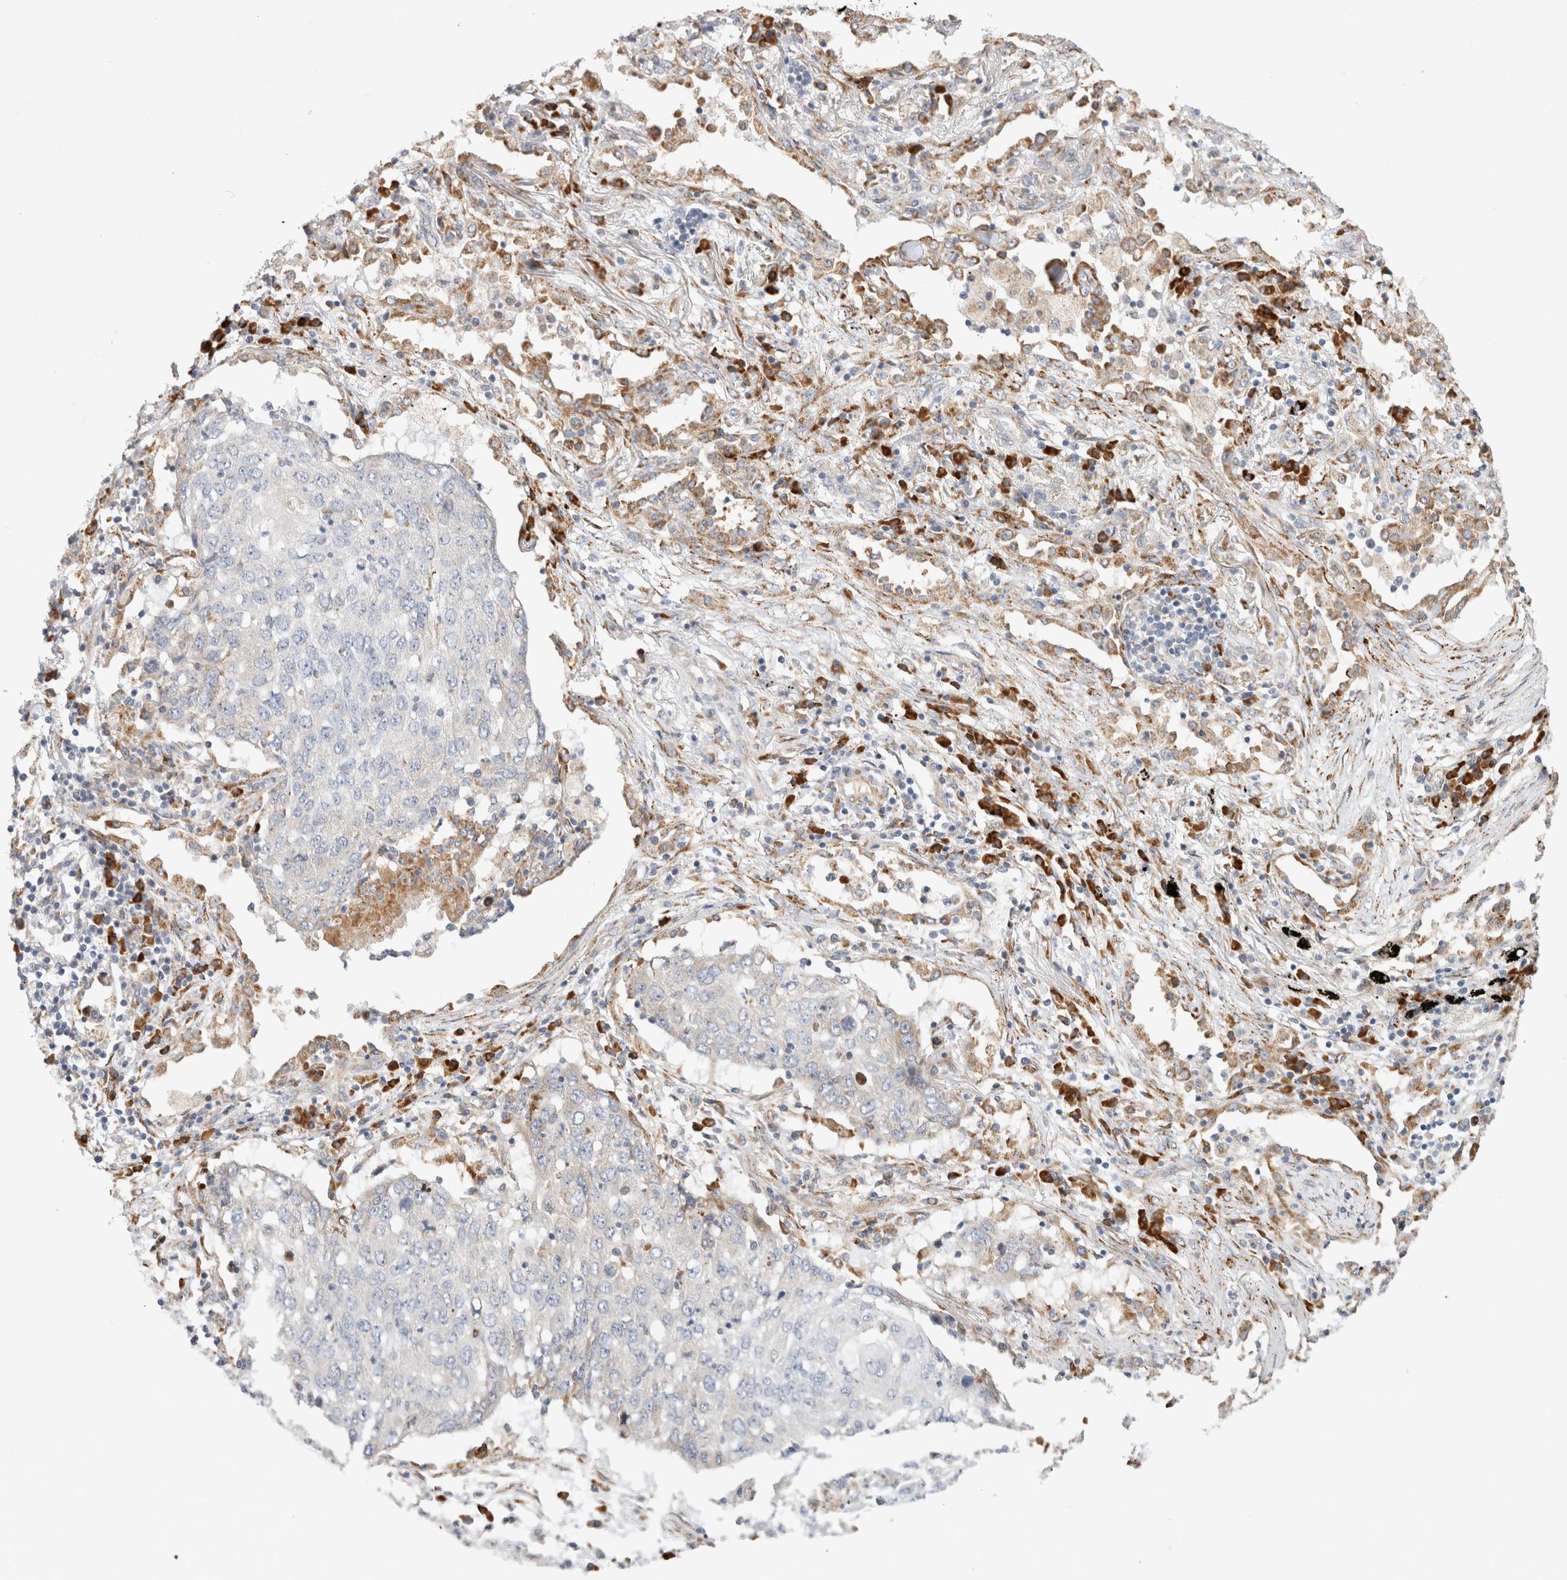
{"staining": {"intensity": "negative", "quantity": "none", "location": "none"}, "tissue": "lung cancer", "cell_type": "Tumor cells", "image_type": "cancer", "snomed": [{"axis": "morphology", "description": "Squamous cell carcinoma, NOS"}, {"axis": "topography", "description": "Lung"}], "caption": "Photomicrograph shows no significant protein expression in tumor cells of squamous cell carcinoma (lung). (DAB (3,3'-diaminobenzidine) IHC visualized using brightfield microscopy, high magnification).", "gene": "RPN2", "patient": {"sex": "female", "age": 63}}